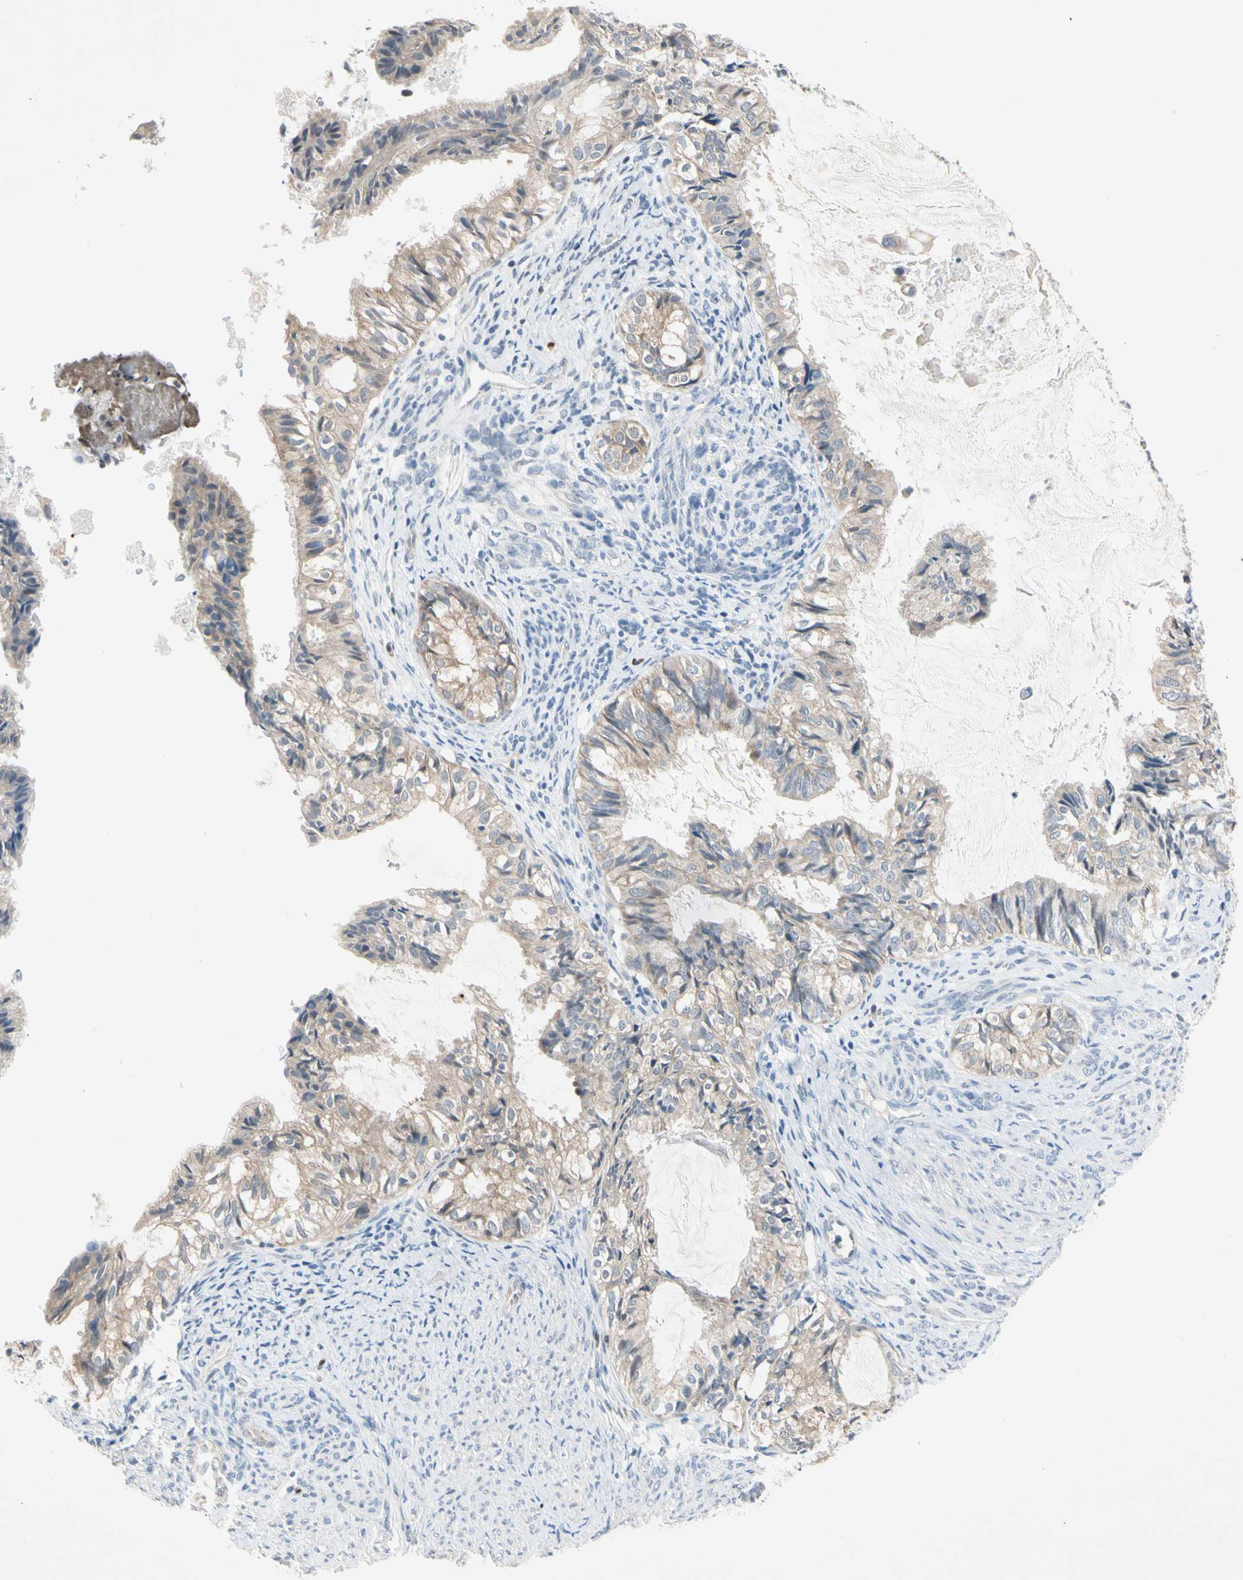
{"staining": {"intensity": "weak", "quantity": ">75%", "location": "cytoplasmic/membranous"}, "tissue": "cervical cancer", "cell_type": "Tumor cells", "image_type": "cancer", "snomed": [{"axis": "morphology", "description": "Normal tissue, NOS"}, {"axis": "morphology", "description": "Adenocarcinoma, NOS"}, {"axis": "topography", "description": "Cervix"}, {"axis": "topography", "description": "Endometrium"}], "caption": "Immunohistochemistry of cervical cancer demonstrates low levels of weak cytoplasmic/membranous expression in about >75% of tumor cells.", "gene": "MARK1", "patient": {"sex": "female", "age": 86}}